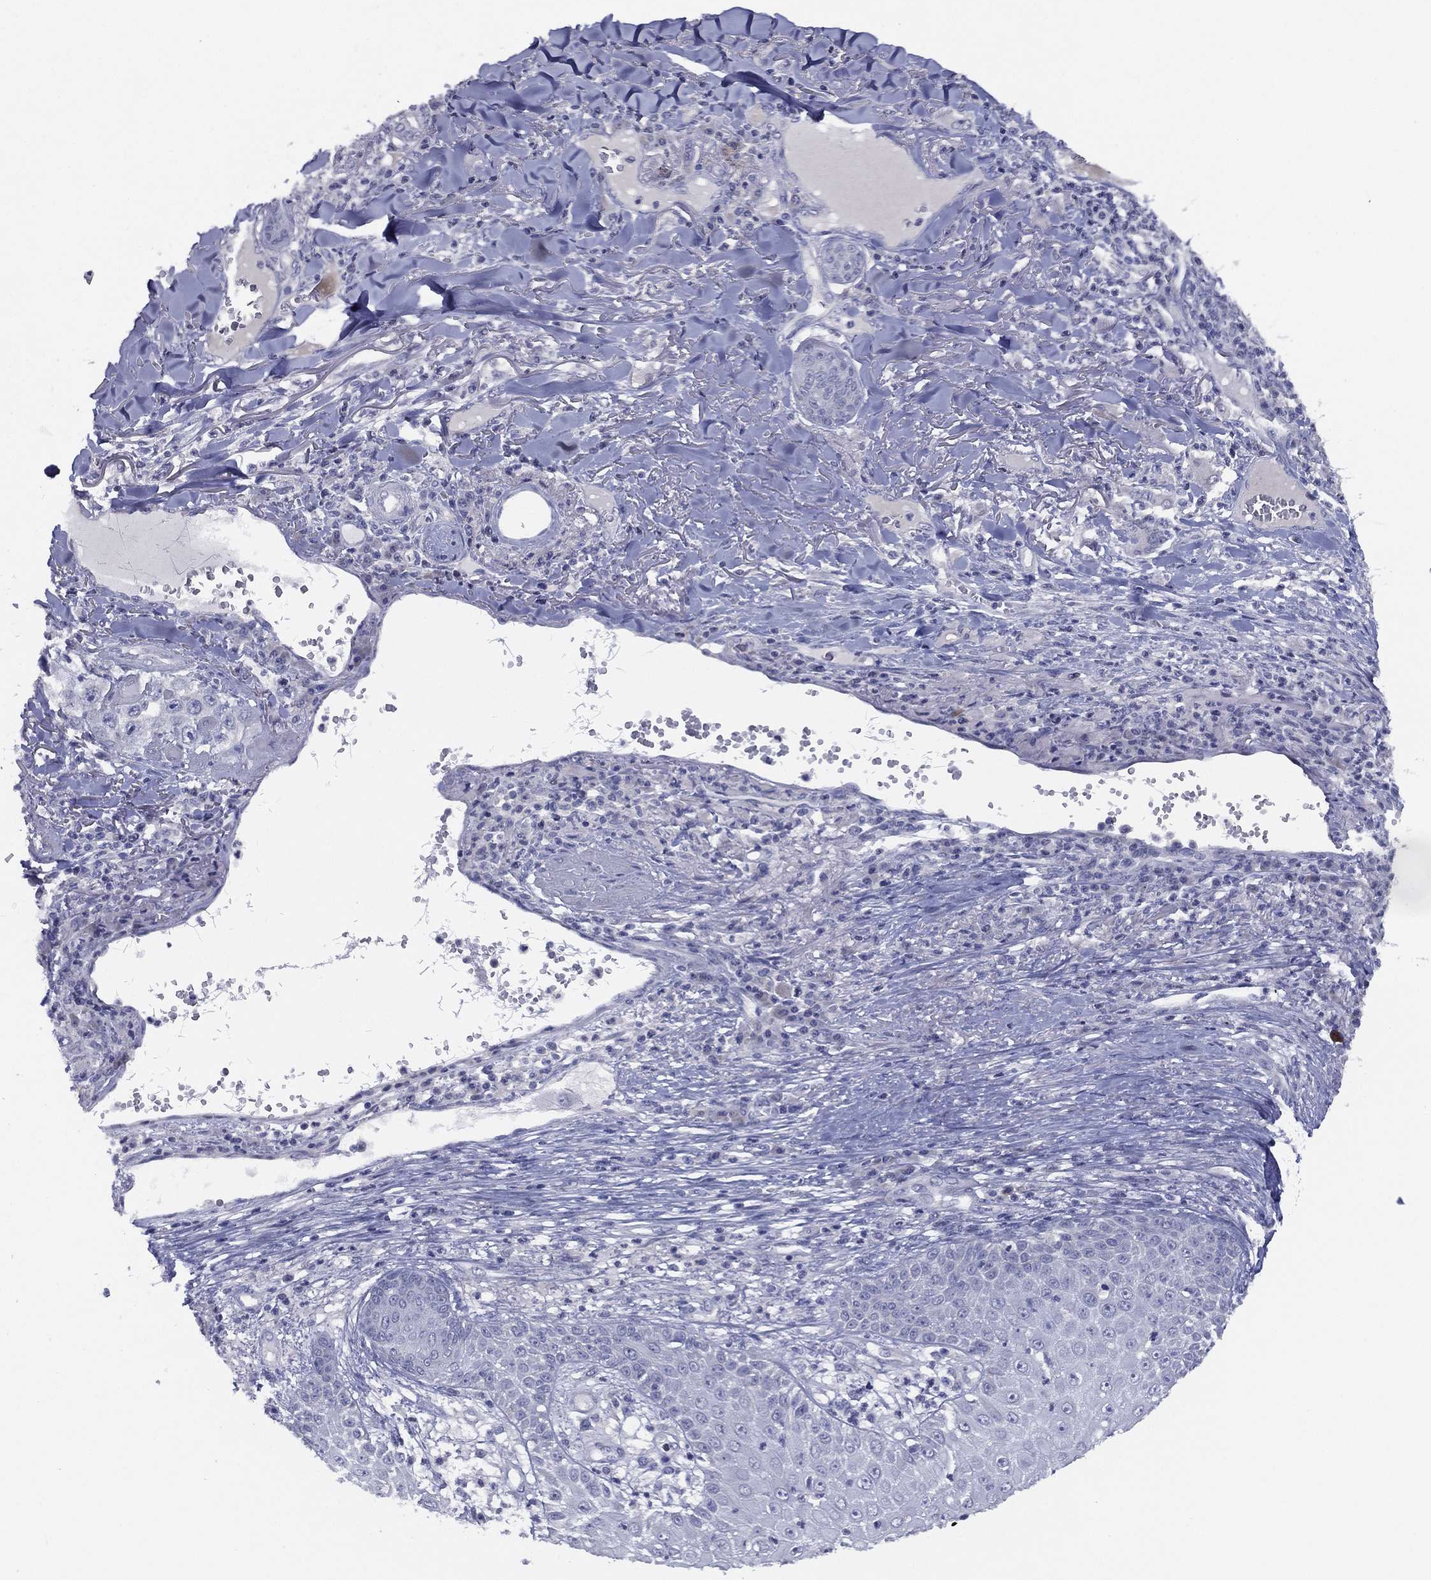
{"staining": {"intensity": "negative", "quantity": "none", "location": "none"}, "tissue": "skin cancer", "cell_type": "Tumor cells", "image_type": "cancer", "snomed": [{"axis": "morphology", "description": "Squamous cell carcinoma, NOS"}, {"axis": "topography", "description": "Skin"}], "caption": "Tumor cells show no significant expression in skin cancer (squamous cell carcinoma).", "gene": "SLC13A4", "patient": {"sex": "male", "age": 82}}